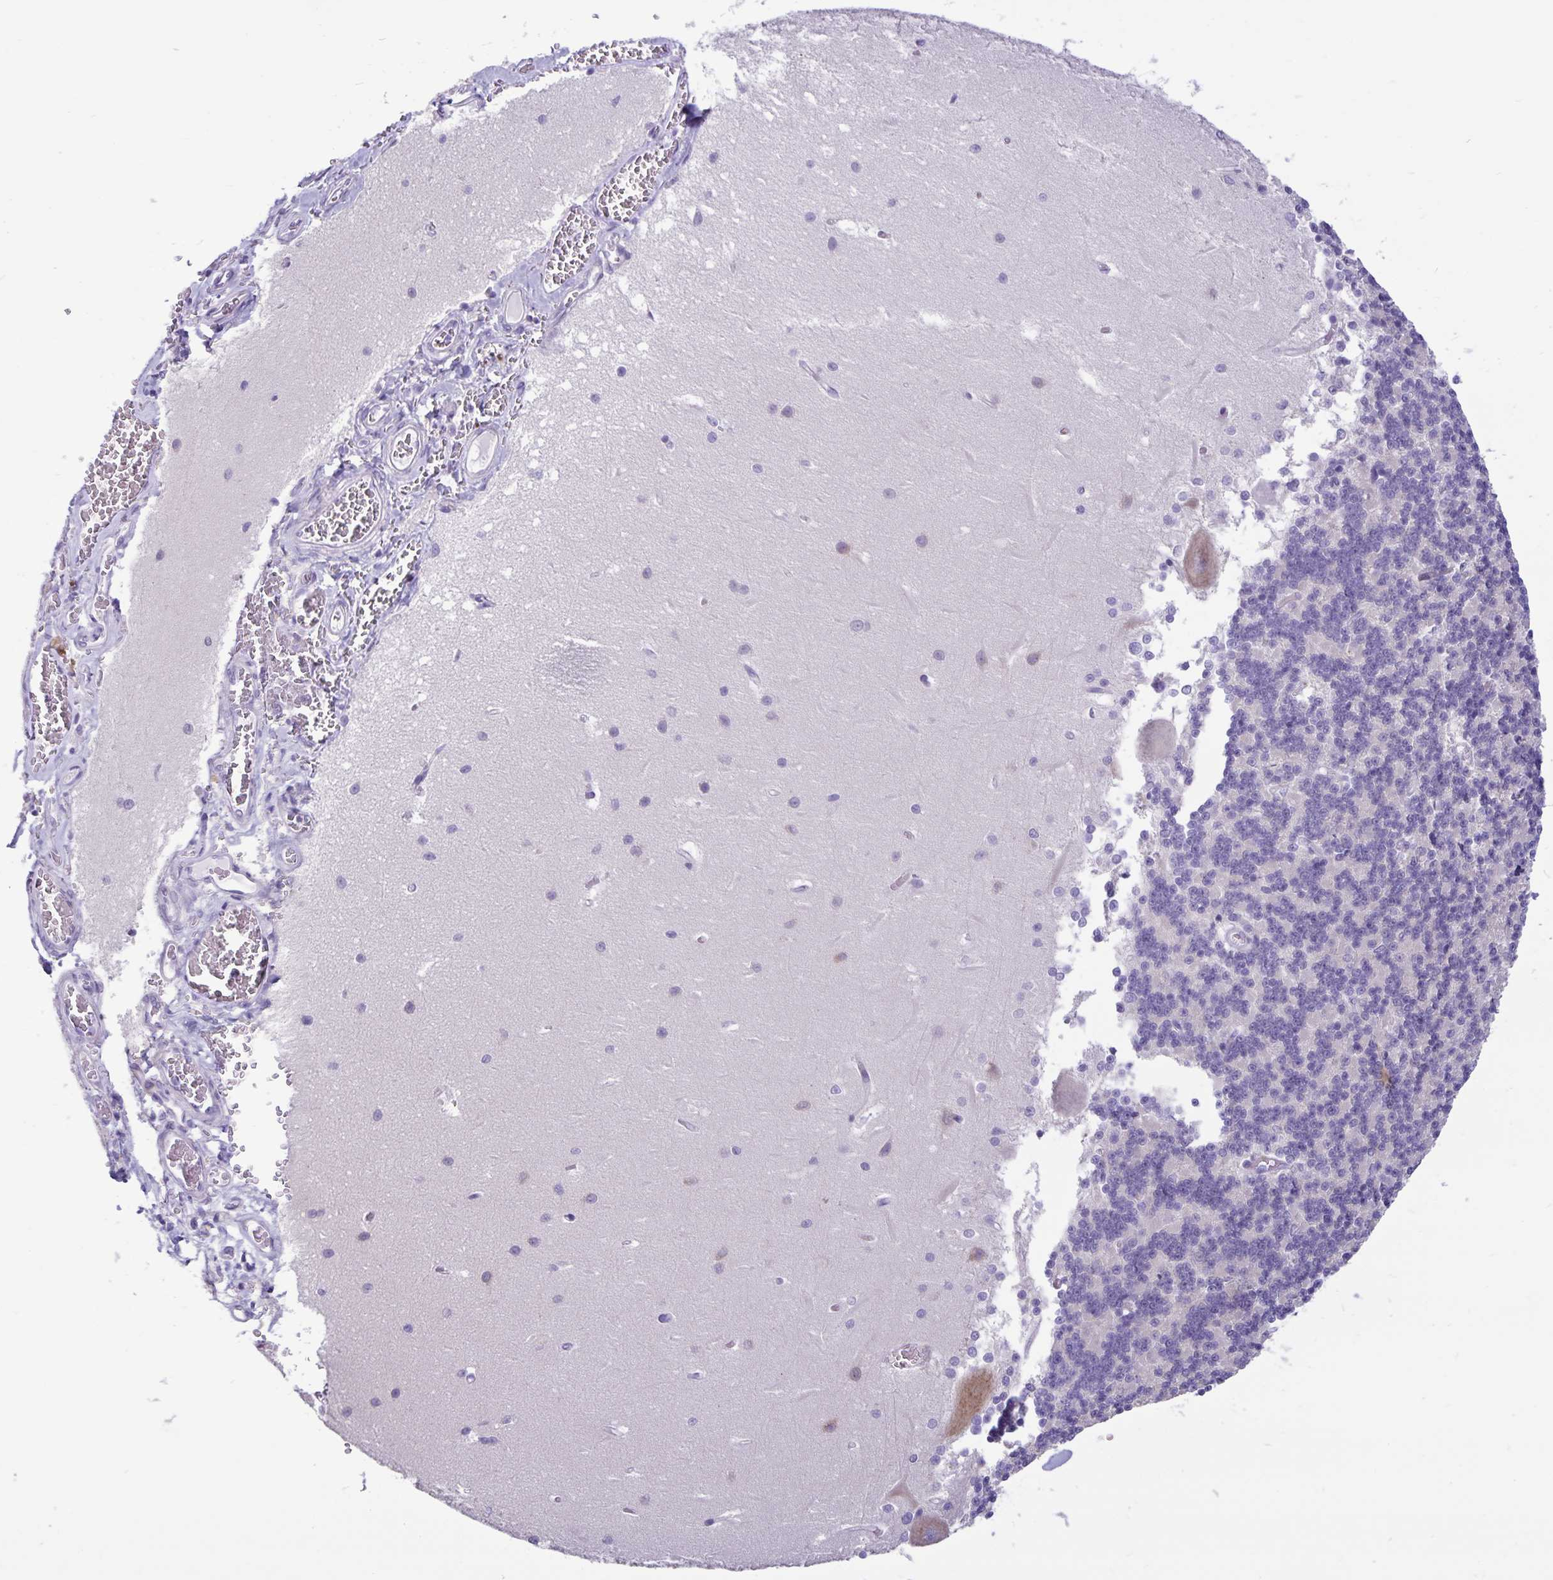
{"staining": {"intensity": "negative", "quantity": "none", "location": "none"}, "tissue": "cerebellum", "cell_type": "Cells in granular layer", "image_type": "normal", "snomed": [{"axis": "morphology", "description": "Normal tissue, NOS"}, {"axis": "topography", "description": "Cerebellum"}], "caption": "A high-resolution image shows immunohistochemistry (IHC) staining of benign cerebellum, which demonstrates no significant expression in cells in granular layer. (DAB (3,3'-diaminobenzidine) immunohistochemistry, high magnification).", "gene": "IBTK", "patient": {"sex": "male", "age": 37}}